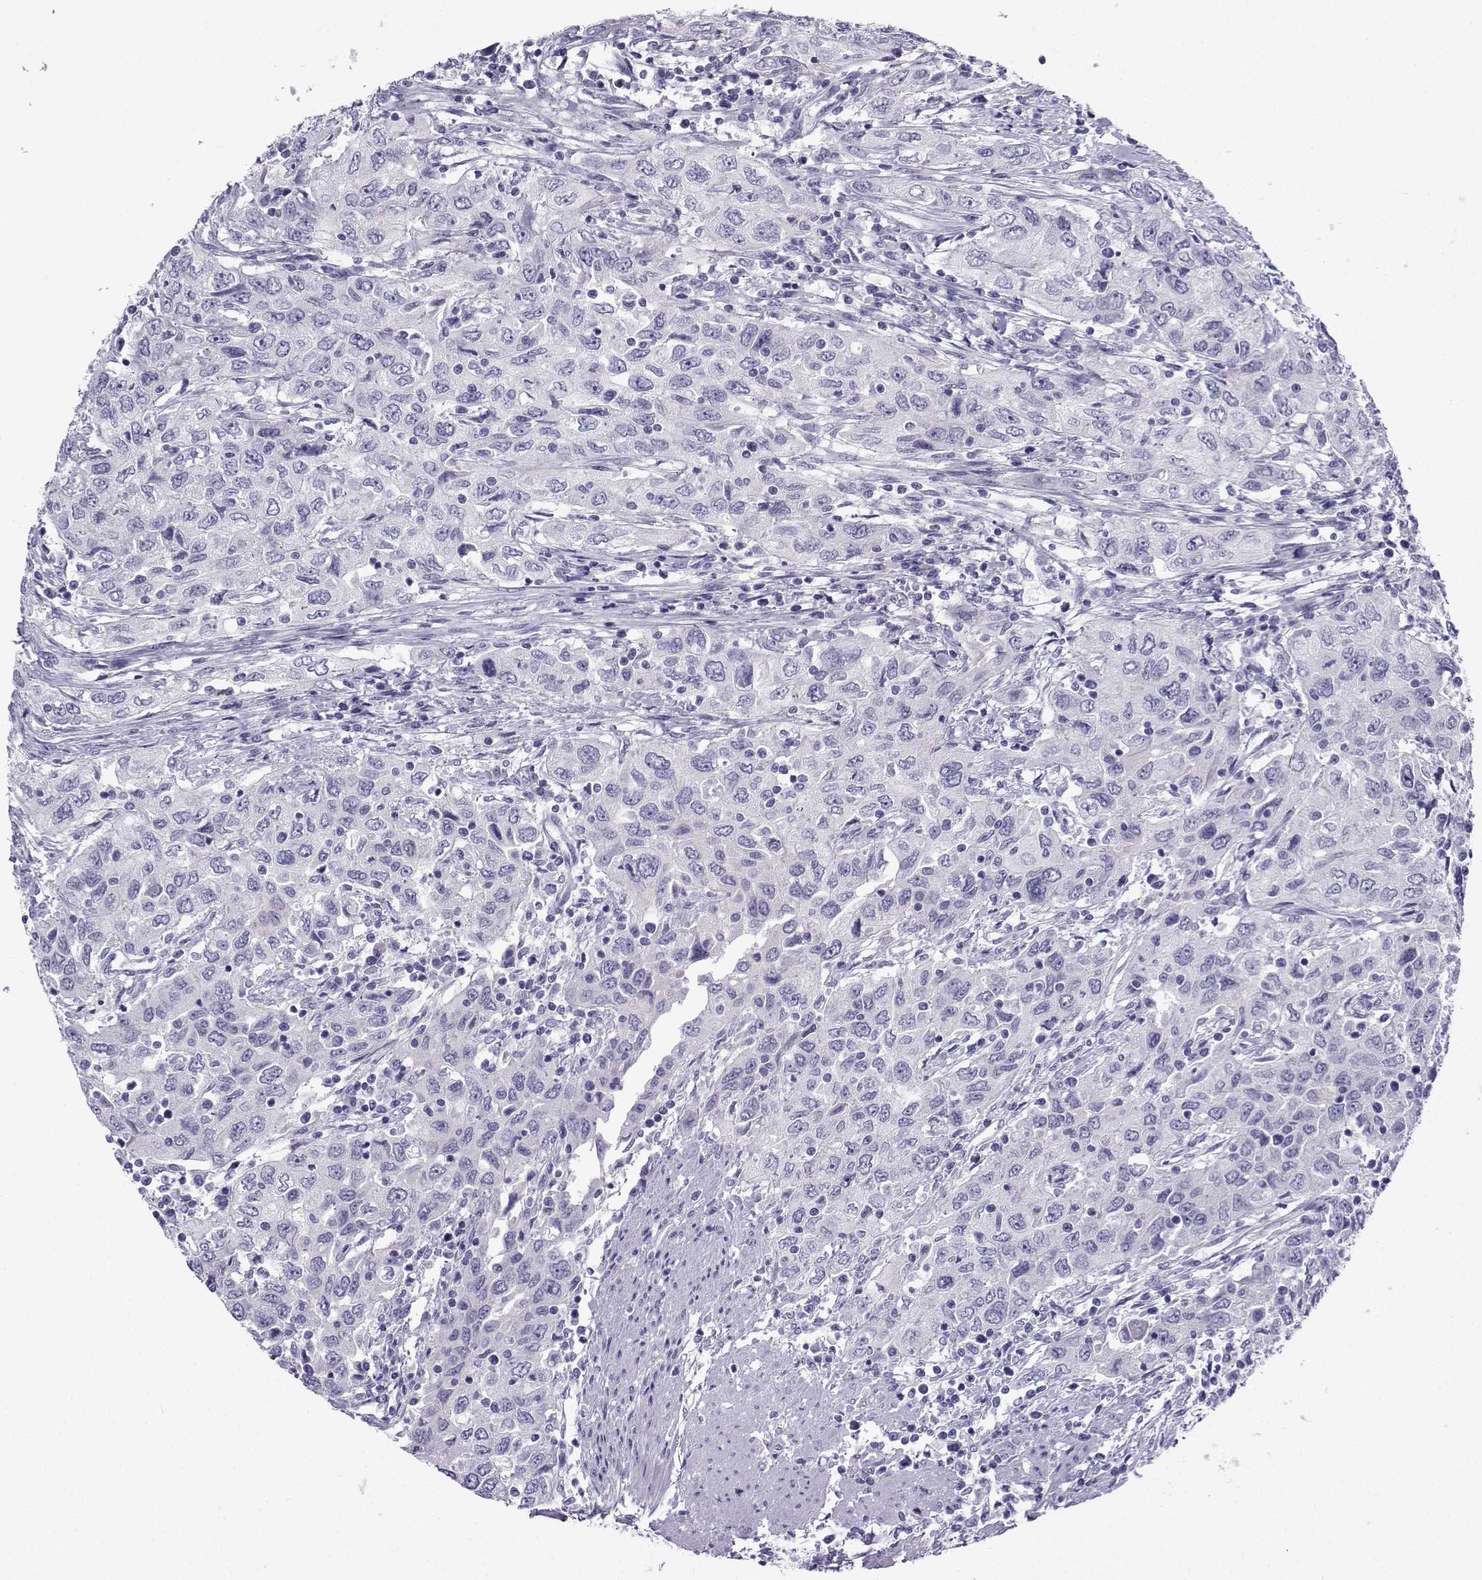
{"staining": {"intensity": "negative", "quantity": "none", "location": "none"}, "tissue": "urothelial cancer", "cell_type": "Tumor cells", "image_type": "cancer", "snomed": [{"axis": "morphology", "description": "Urothelial carcinoma, High grade"}, {"axis": "topography", "description": "Urinary bladder"}], "caption": "The histopathology image demonstrates no significant expression in tumor cells of urothelial cancer. (Brightfield microscopy of DAB IHC at high magnification).", "gene": "CRYBB1", "patient": {"sex": "male", "age": 76}}